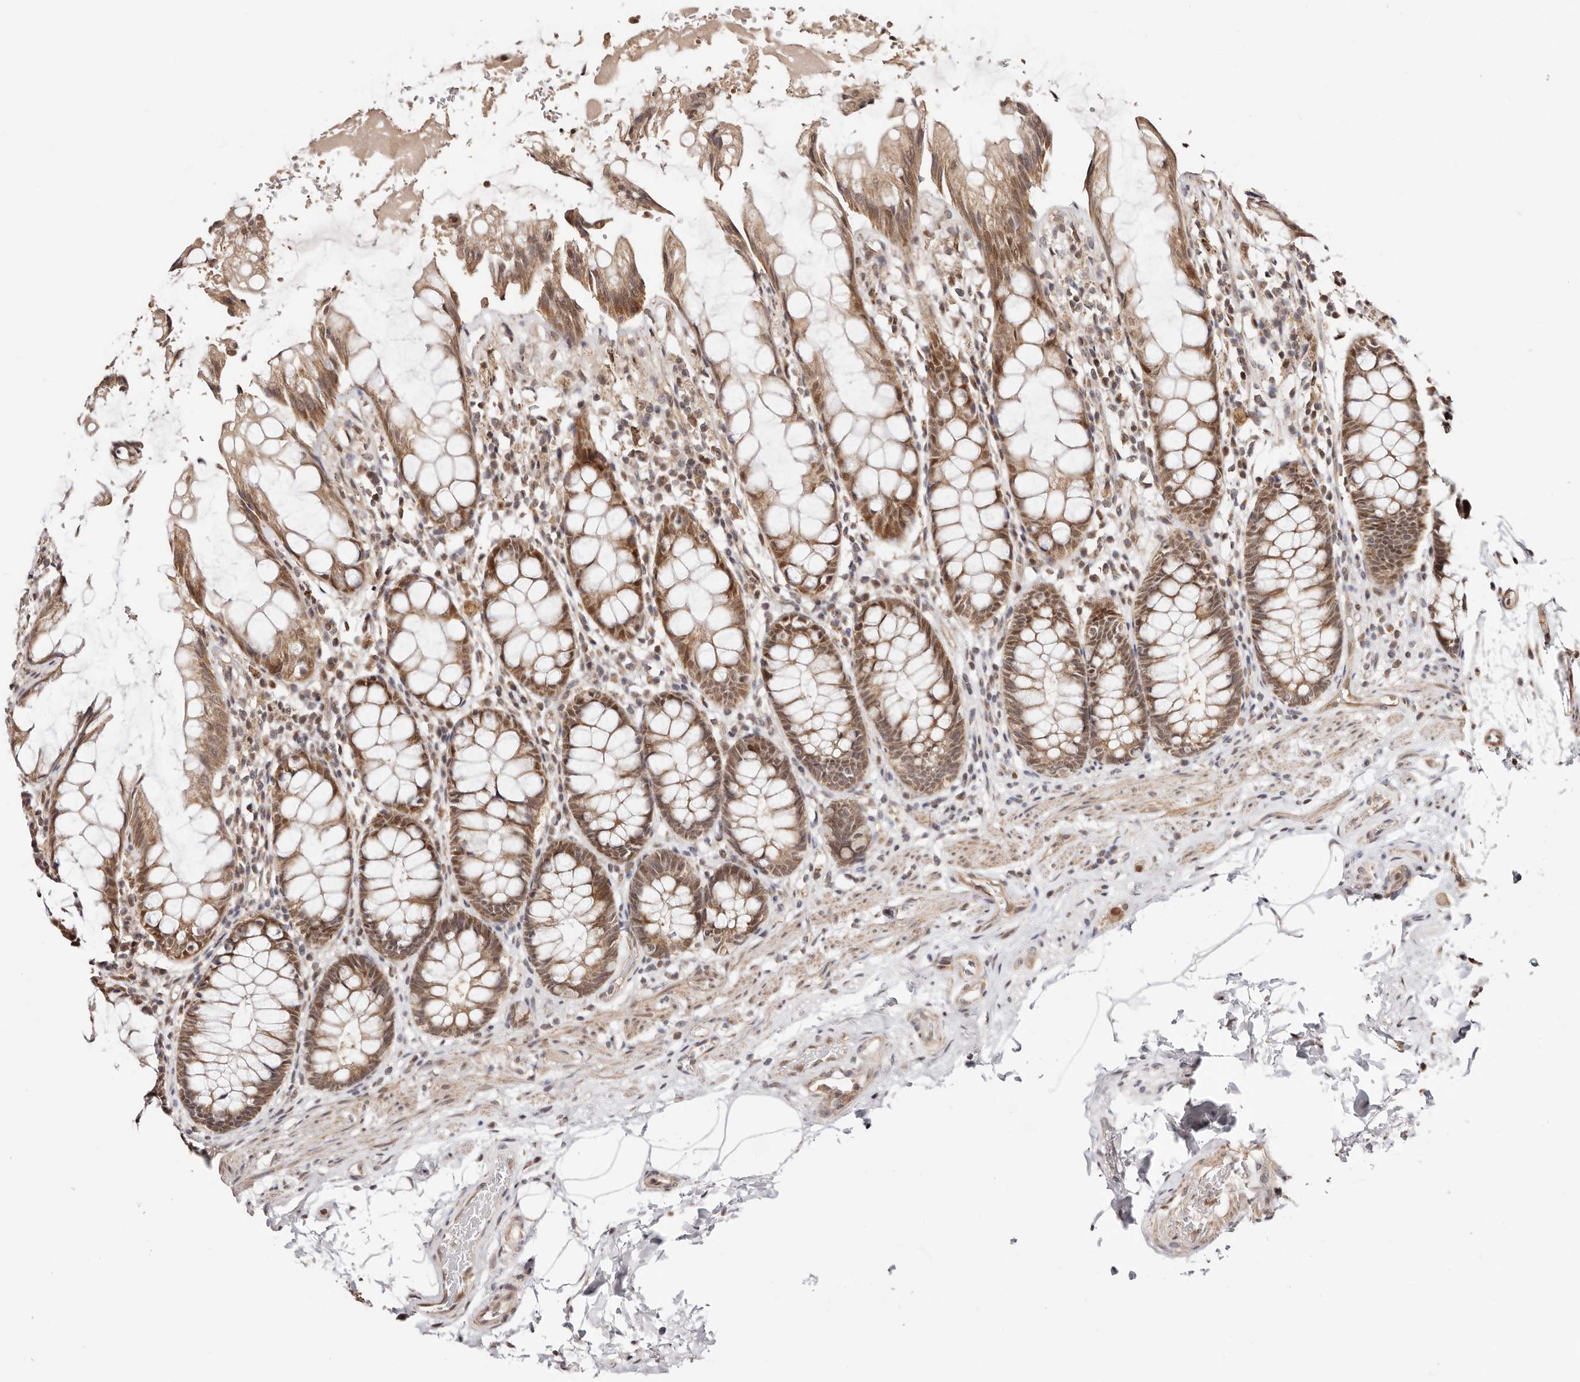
{"staining": {"intensity": "moderate", "quantity": ">75%", "location": "cytoplasmic/membranous,nuclear"}, "tissue": "rectum", "cell_type": "Glandular cells", "image_type": "normal", "snomed": [{"axis": "morphology", "description": "Normal tissue, NOS"}, {"axis": "topography", "description": "Rectum"}], "caption": "Rectum stained for a protein (brown) shows moderate cytoplasmic/membranous,nuclear positive expression in approximately >75% of glandular cells.", "gene": "CTNNBL1", "patient": {"sex": "male", "age": 64}}